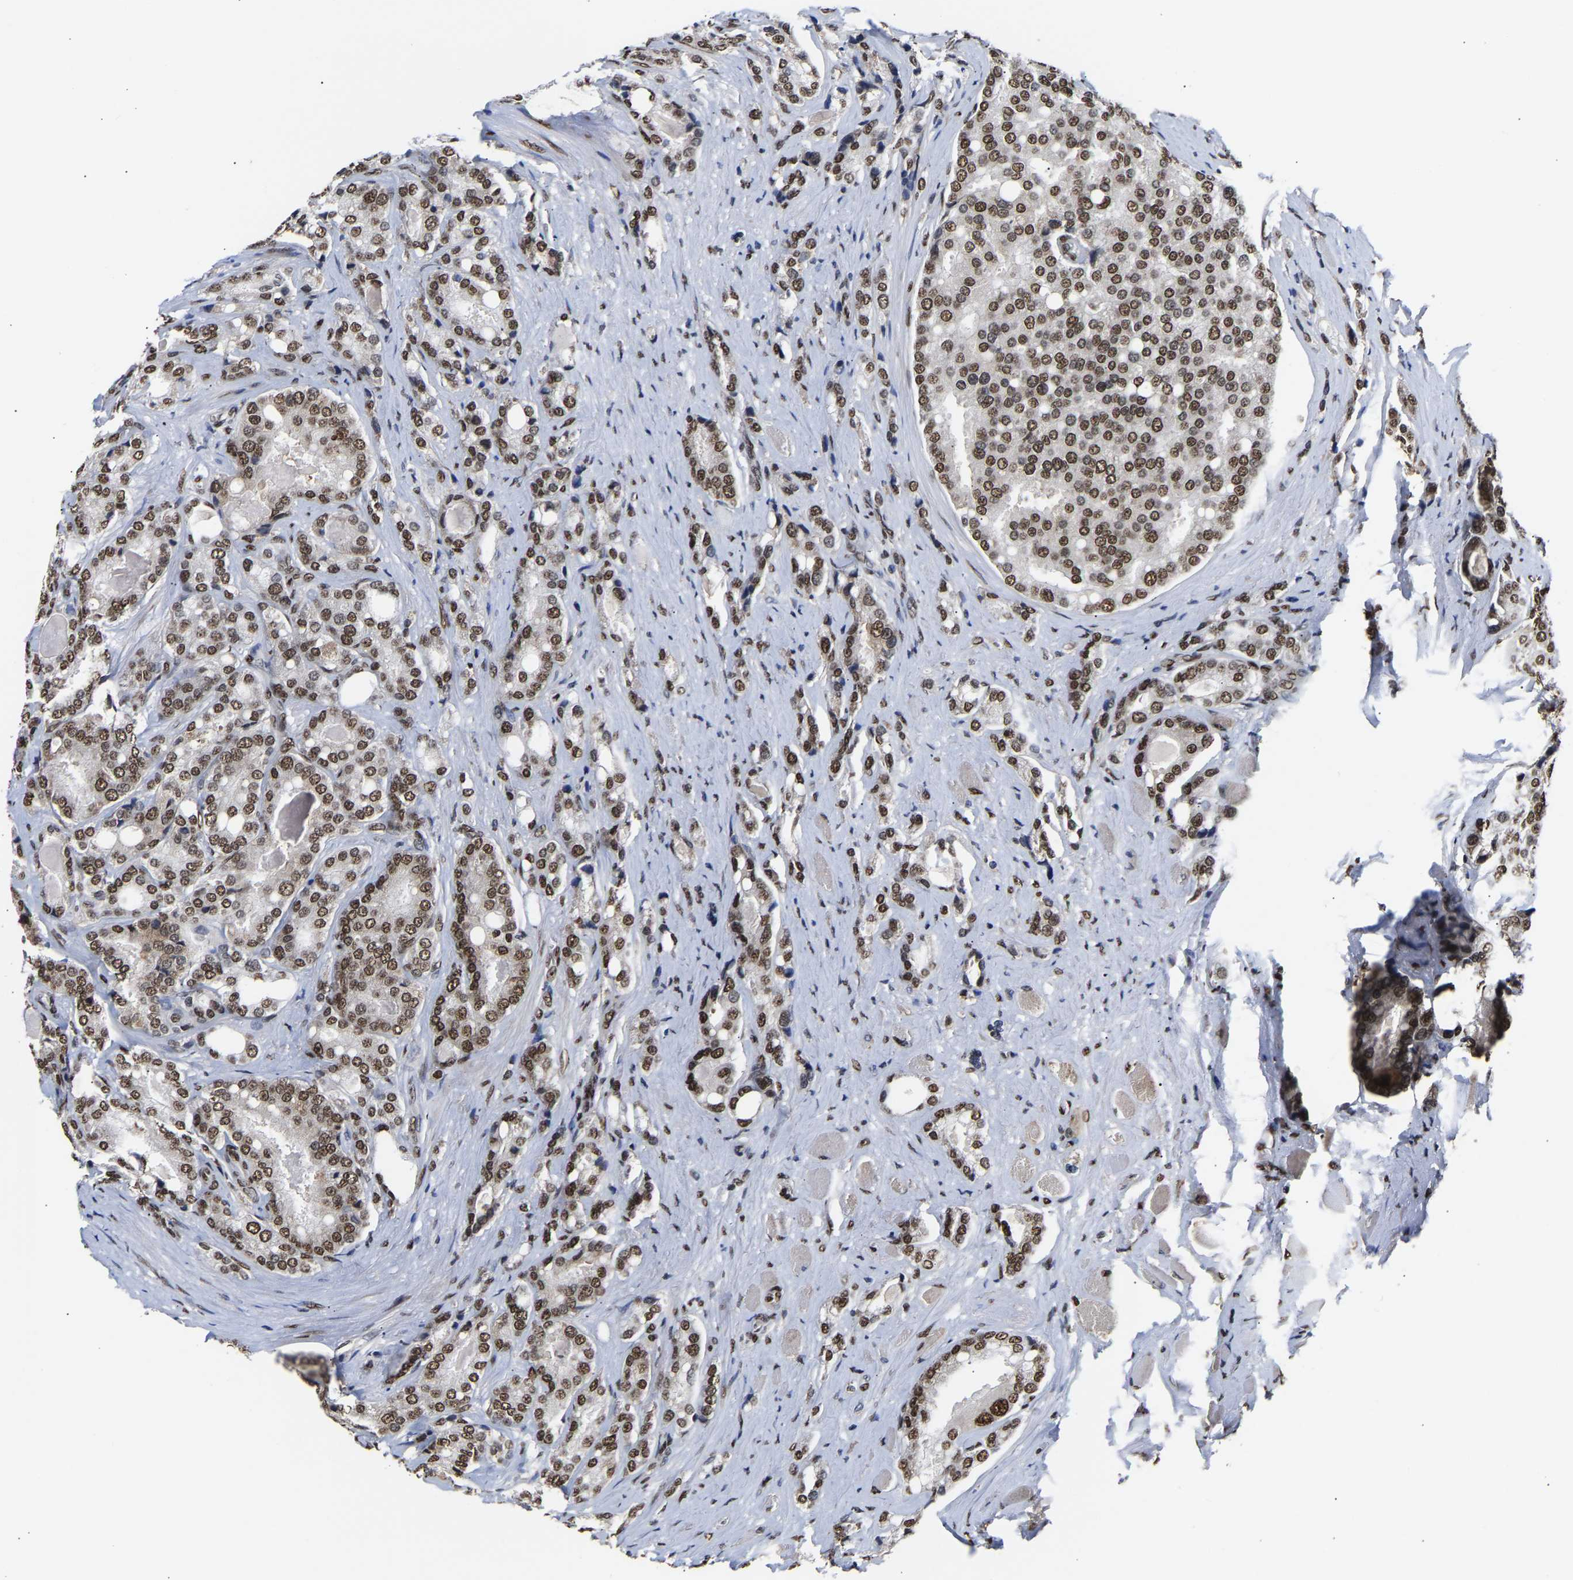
{"staining": {"intensity": "moderate", "quantity": ">75%", "location": "nuclear"}, "tissue": "prostate cancer", "cell_type": "Tumor cells", "image_type": "cancer", "snomed": [{"axis": "morphology", "description": "Adenocarcinoma, High grade"}, {"axis": "topography", "description": "Prostate"}], "caption": "Immunohistochemistry image of human adenocarcinoma (high-grade) (prostate) stained for a protein (brown), which demonstrates medium levels of moderate nuclear staining in about >75% of tumor cells.", "gene": "PSIP1", "patient": {"sex": "male", "age": 50}}